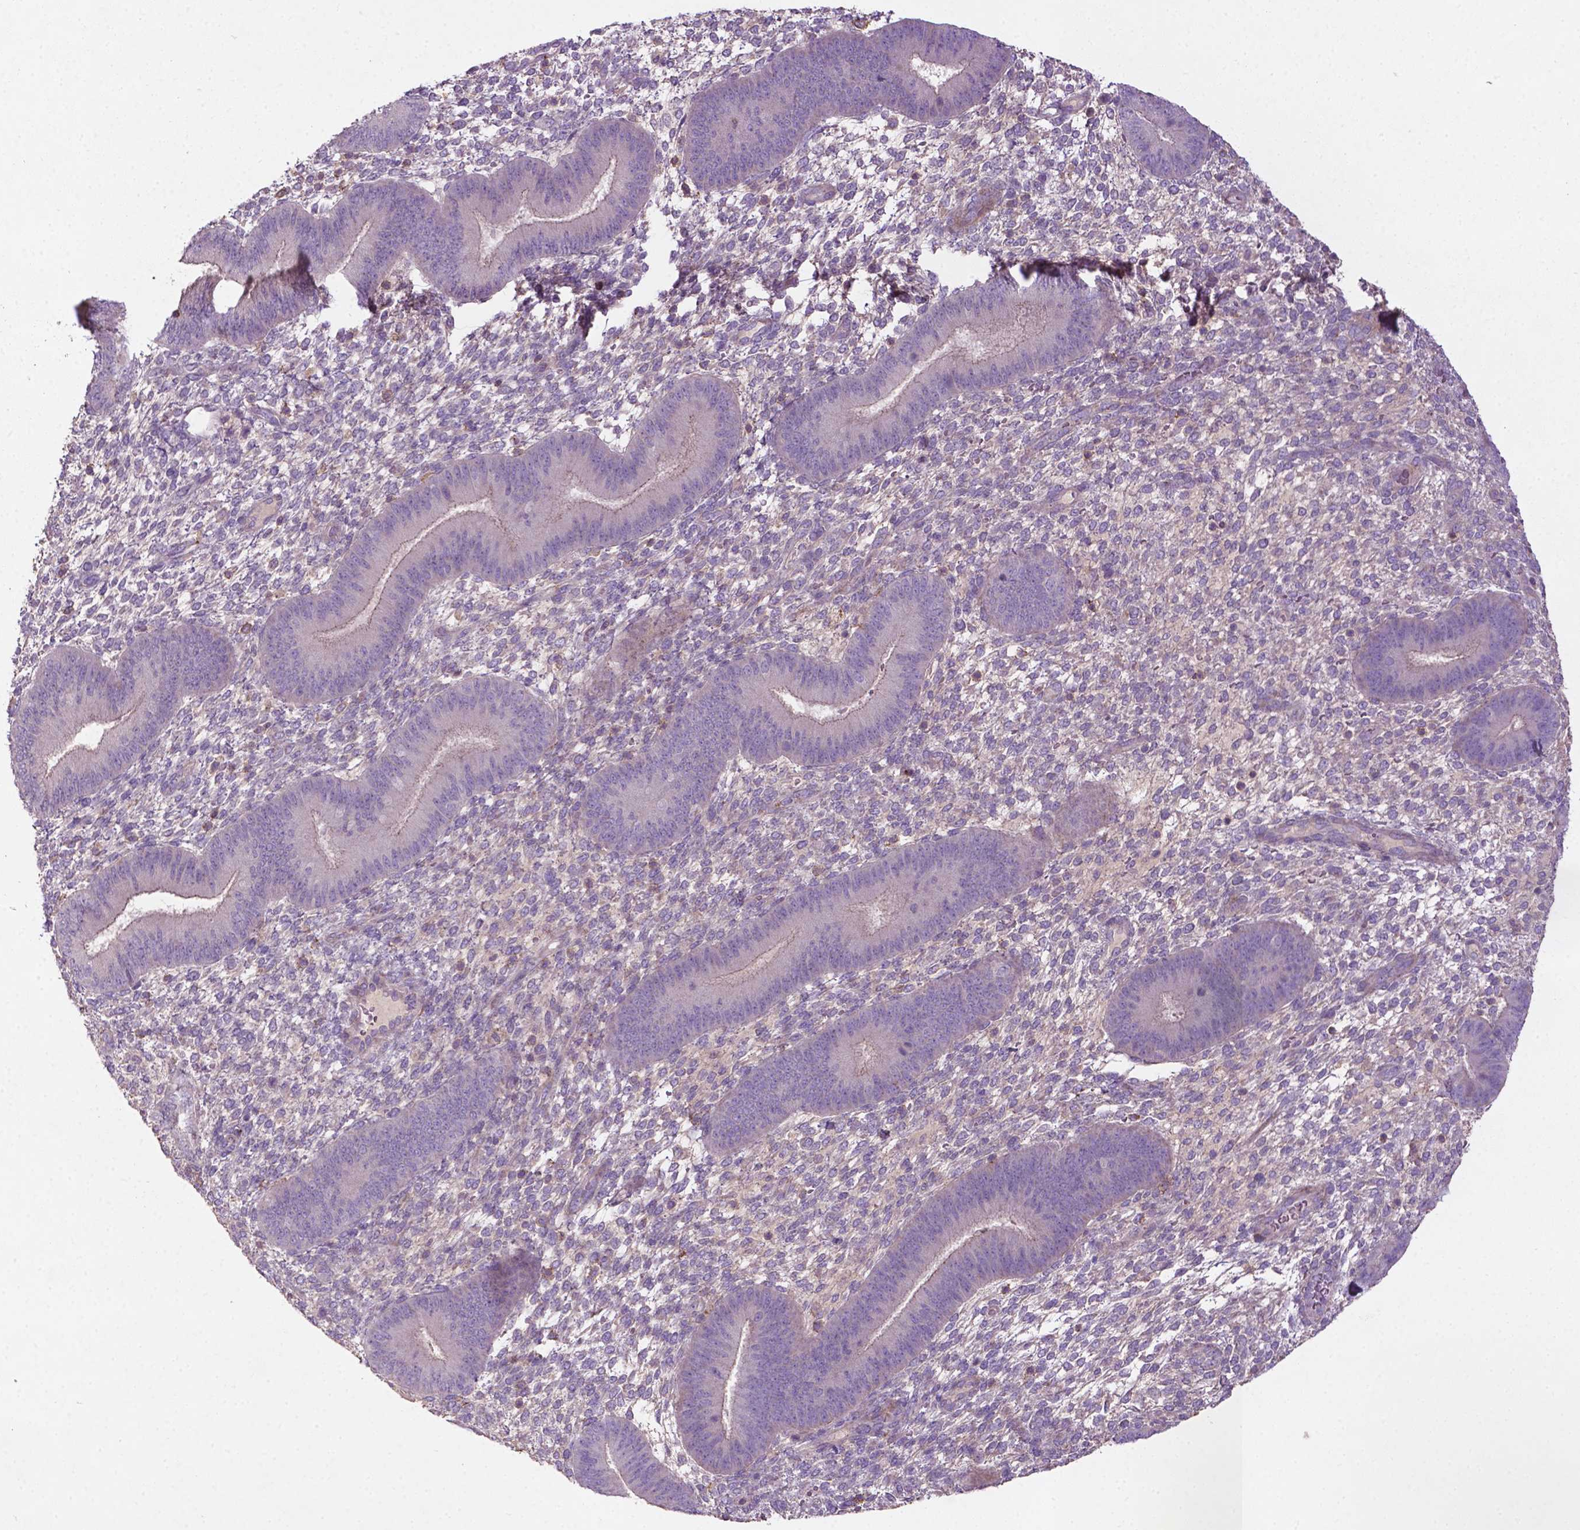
{"staining": {"intensity": "negative", "quantity": "none", "location": "none"}, "tissue": "endometrium", "cell_type": "Cells in endometrial stroma", "image_type": "normal", "snomed": [{"axis": "morphology", "description": "Normal tissue, NOS"}, {"axis": "topography", "description": "Endometrium"}], "caption": "Protein analysis of unremarkable endometrium demonstrates no significant positivity in cells in endometrial stroma.", "gene": "BMP4", "patient": {"sex": "female", "age": 39}}